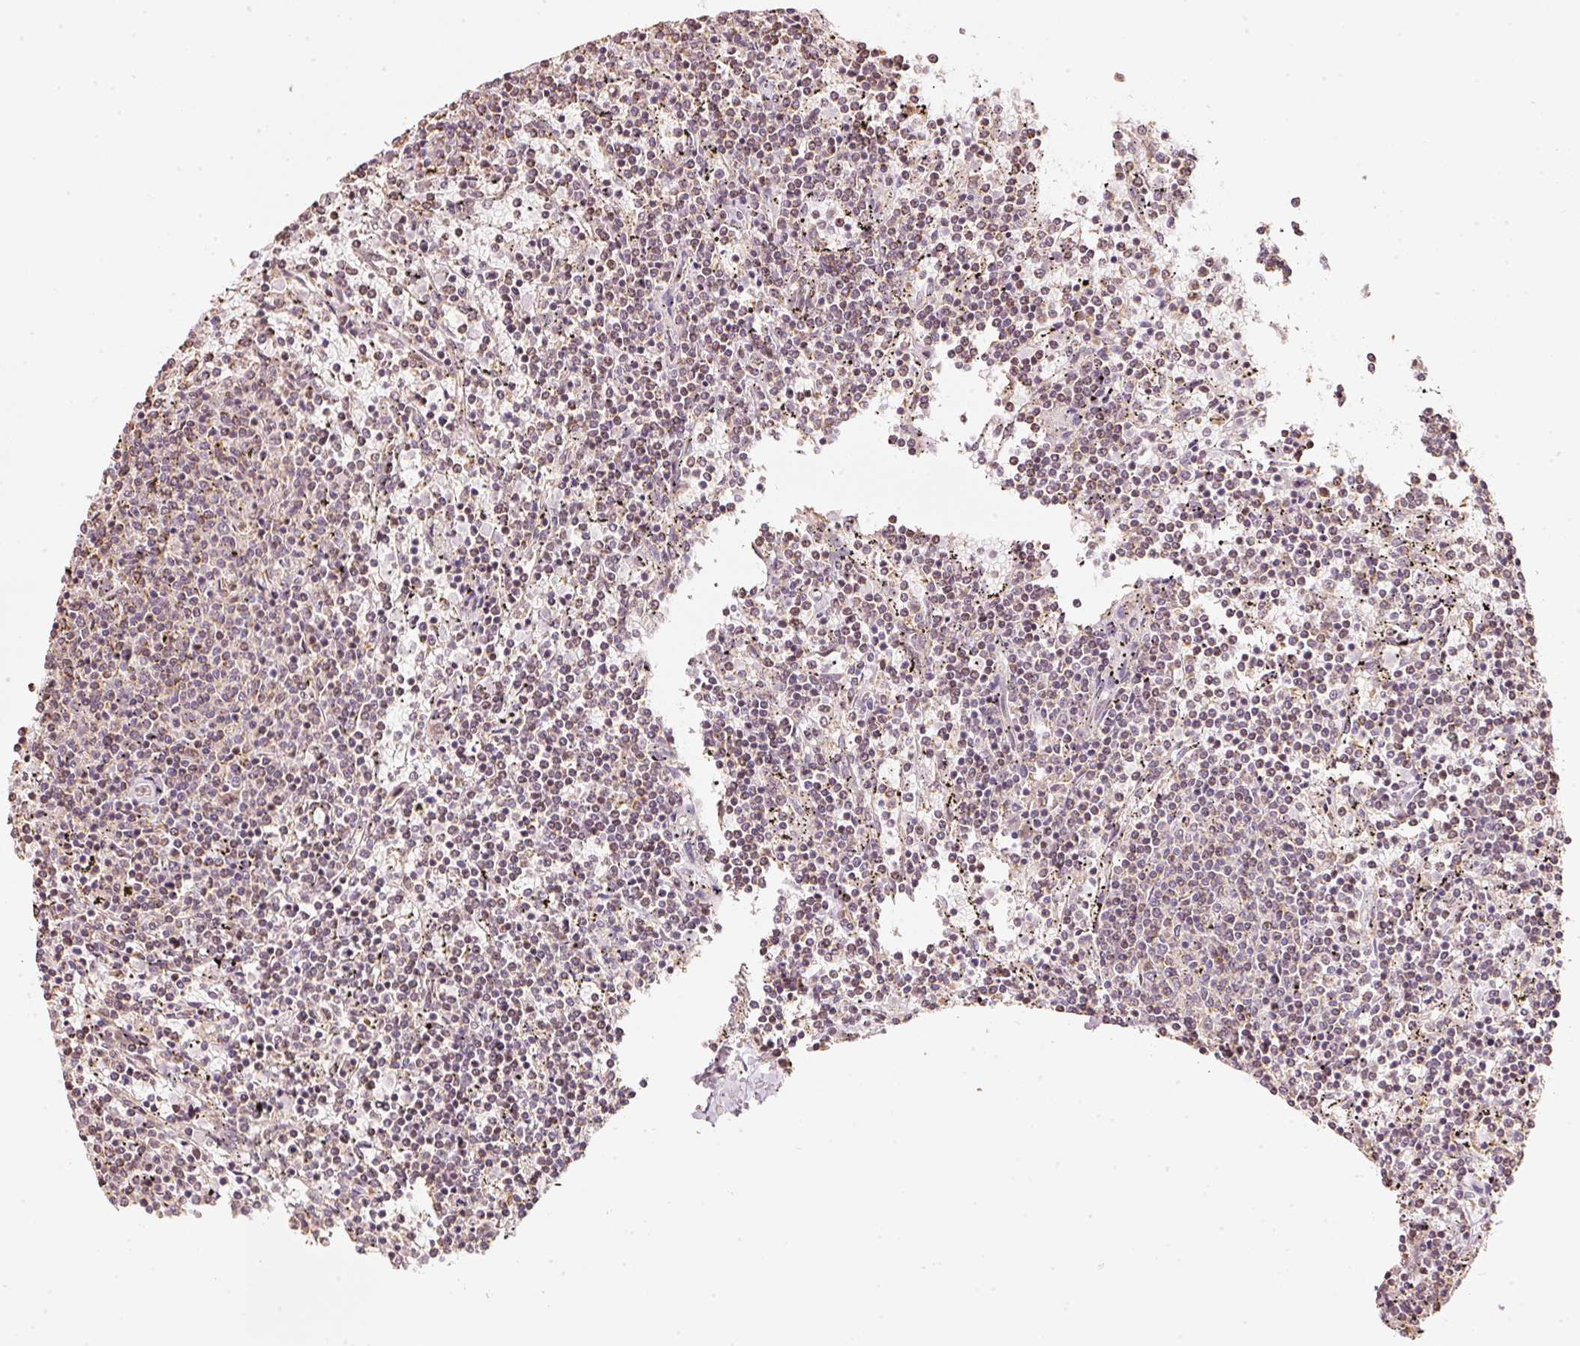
{"staining": {"intensity": "weak", "quantity": "<25%", "location": "cytoplasmic/membranous"}, "tissue": "lymphoma", "cell_type": "Tumor cells", "image_type": "cancer", "snomed": [{"axis": "morphology", "description": "Malignant lymphoma, non-Hodgkin's type, Low grade"}, {"axis": "topography", "description": "Spleen"}], "caption": "This is an immunohistochemistry (IHC) image of lymphoma. There is no positivity in tumor cells.", "gene": "RAB35", "patient": {"sex": "female", "age": 50}}